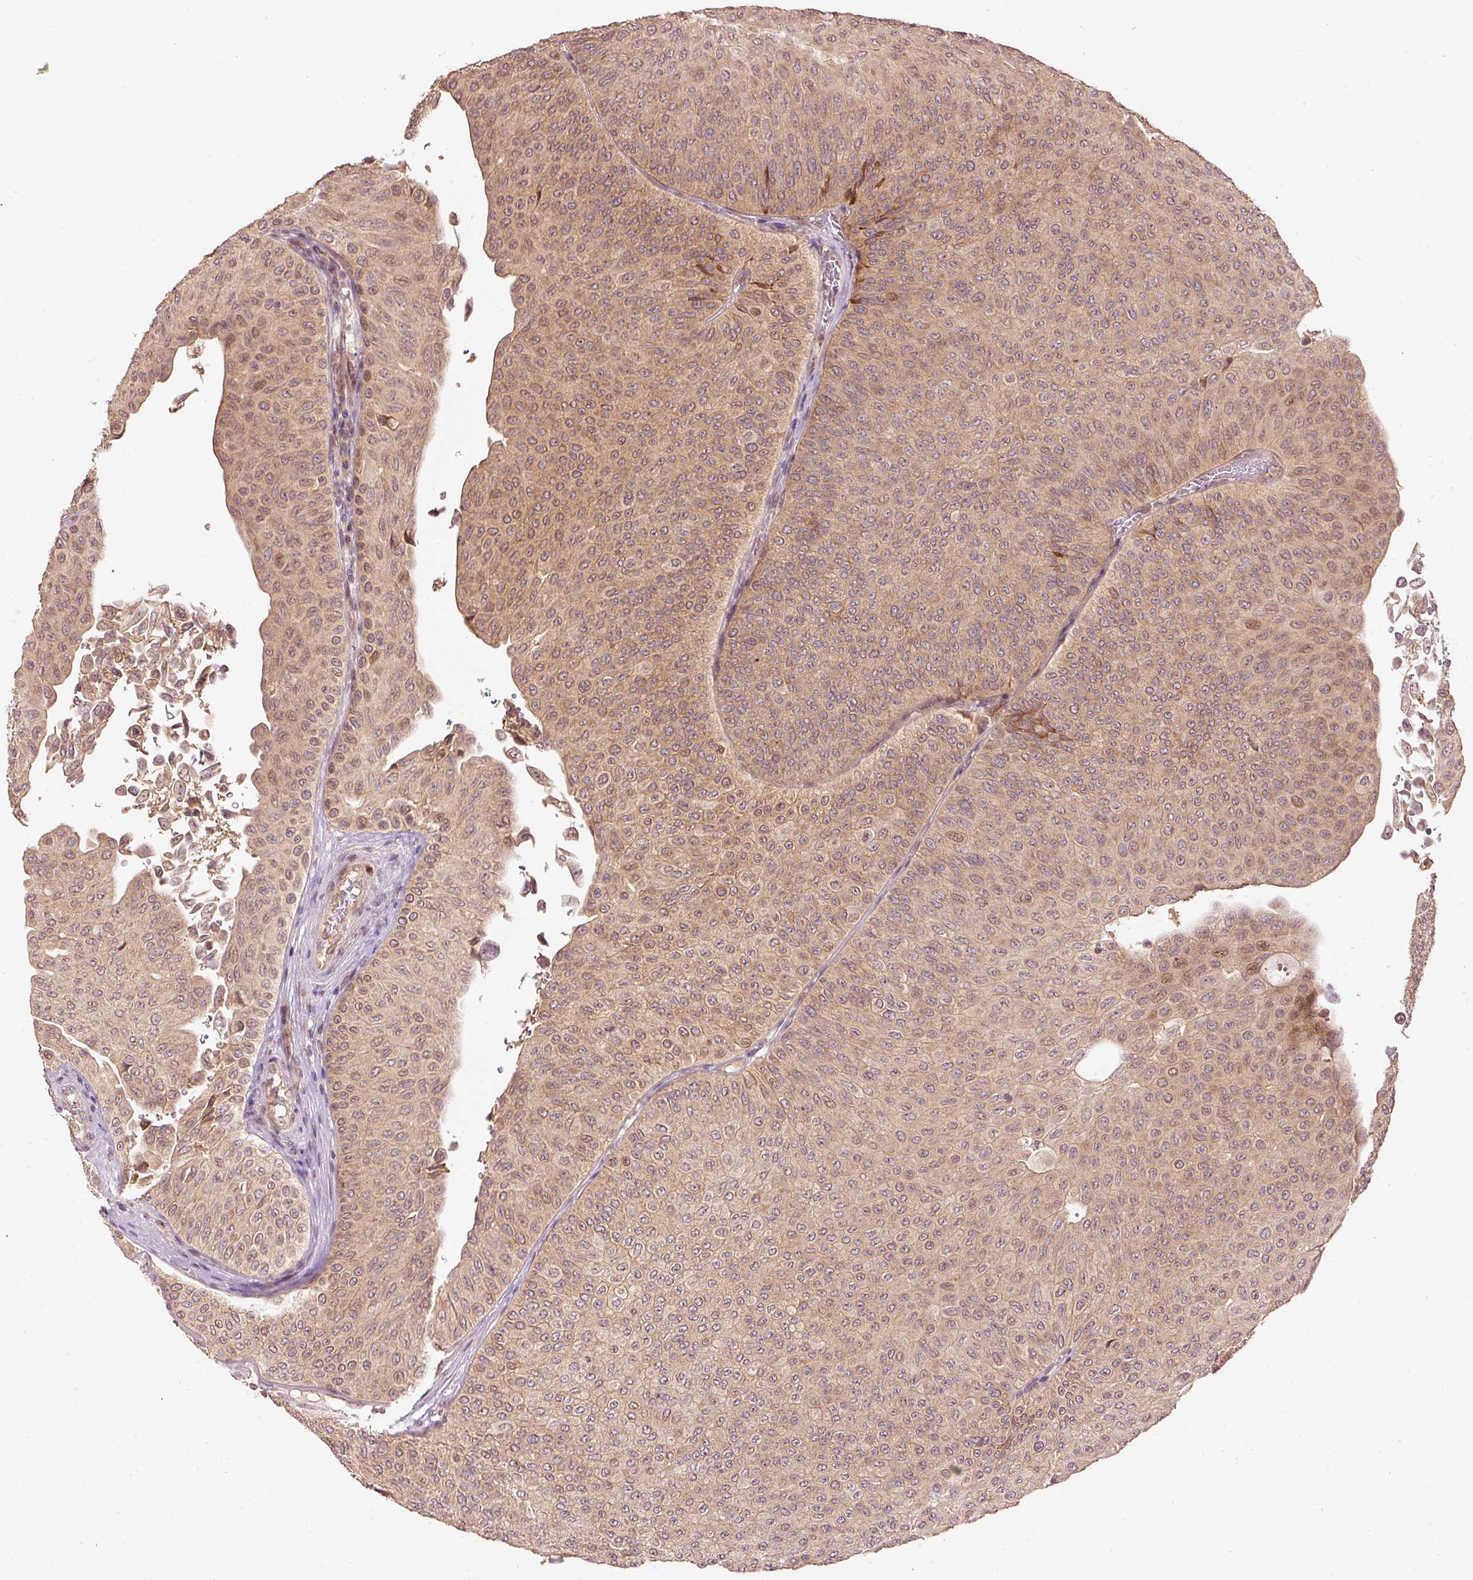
{"staining": {"intensity": "moderate", "quantity": ">75%", "location": "cytoplasmic/membranous,nuclear"}, "tissue": "urothelial cancer", "cell_type": "Tumor cells", "image_type": "cancer", "snomed": [{"axis": "morphology", "description": "Urothelial carcinoma, NOS"}, {"axis": "topography", "description": "Urinary bladder"}], "caption": "Protein staining shows moderate cytoplasmic/membranous and nuclear positivity in about >75% of tumor cells in urothelial cancer.", "gene": "PCDHB1", "patient": {"sex": "male", "age": 59}}